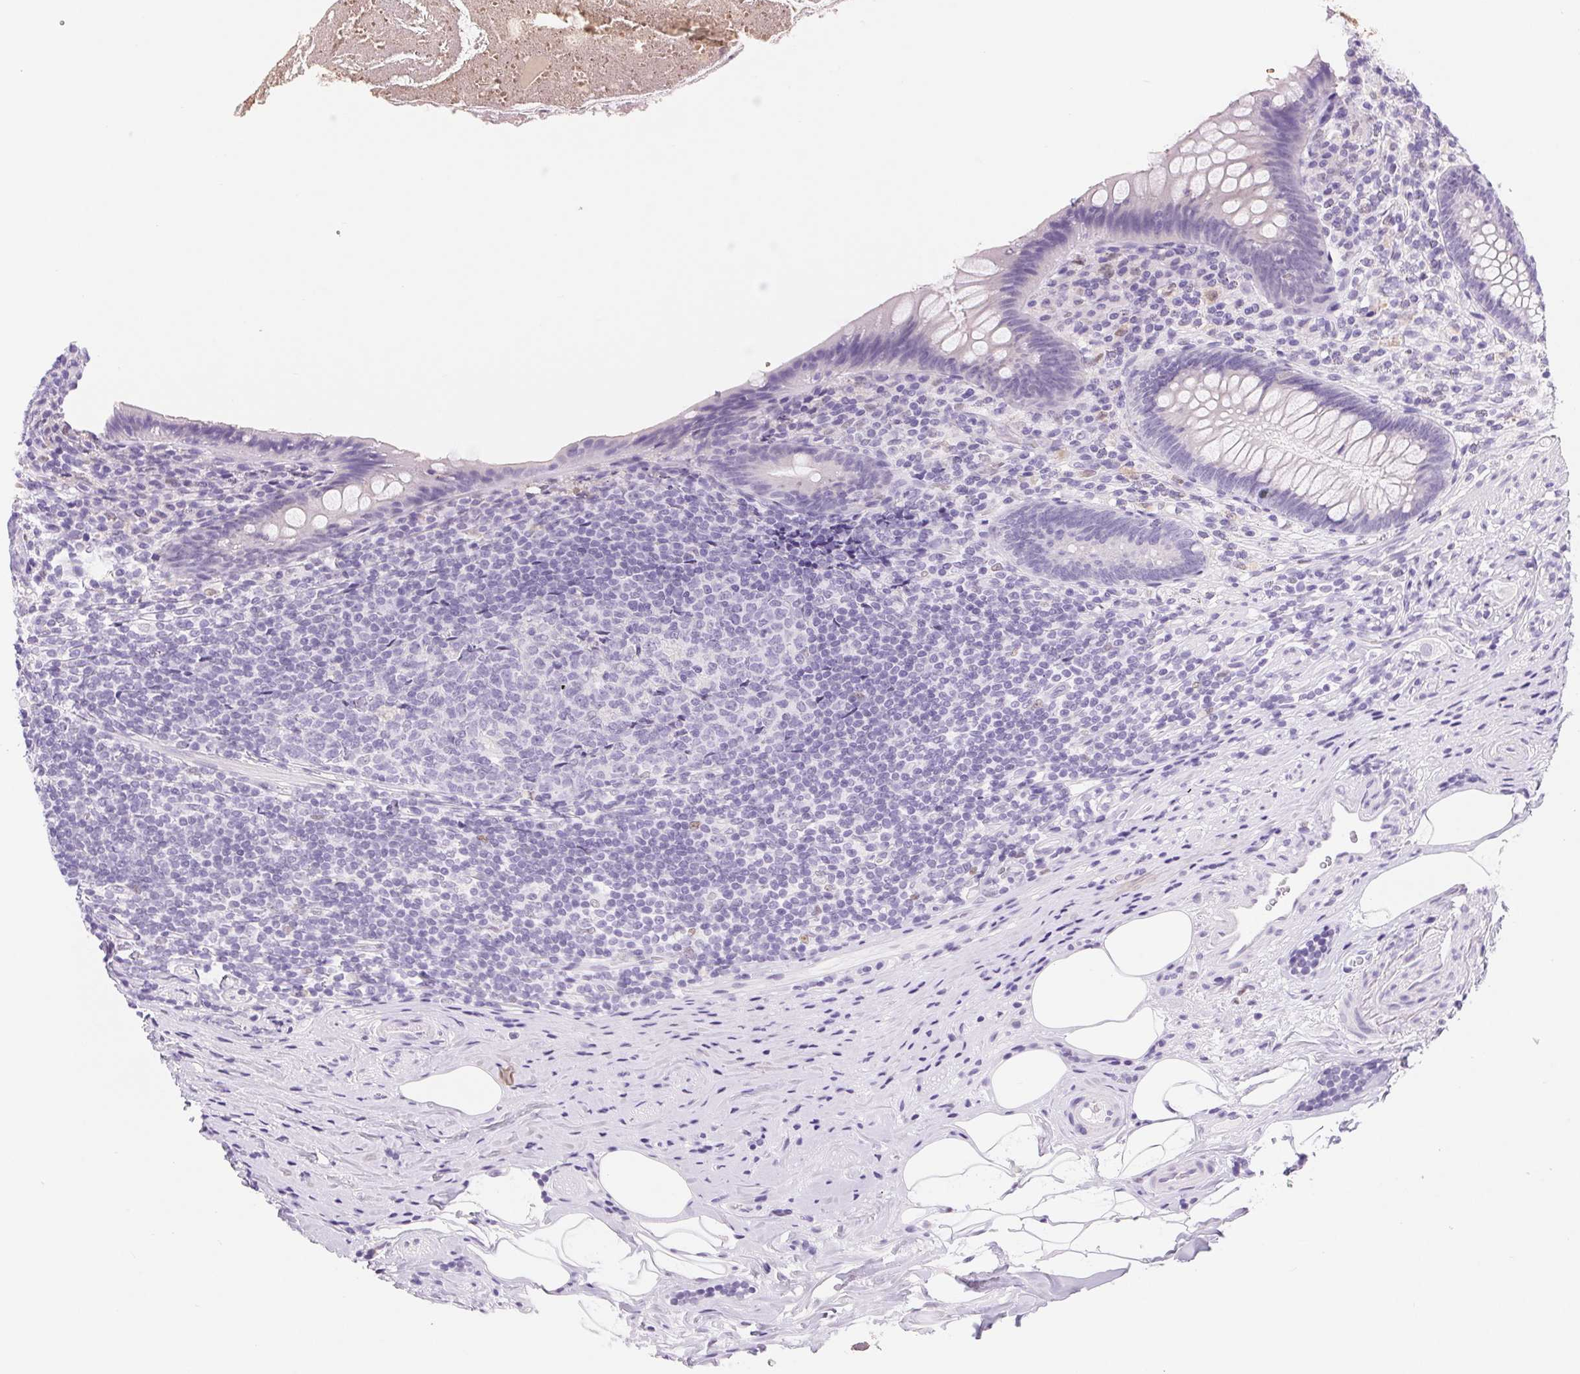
{"staining": {"intensity": "negative", "quantity": "none", "location": "none"}, "tissue": "appendix", "cell_type": "Glandular cells", "image_type": "normal", "snomed": [{"axis": "morphology", "description": "Normal tissue, NOS"}, {"axis": "topography", "description": "Appendix"}], "caption": "High magnification brightfield microscopy of benign appendix stained with DAB (3,3'-diaminobenzidine) (brown) and counterstained with hematoxylin (blue): glandular cells show no significant staining.", "gene": "ASGR2", "patient": {"sex": "male", "age": 47}}